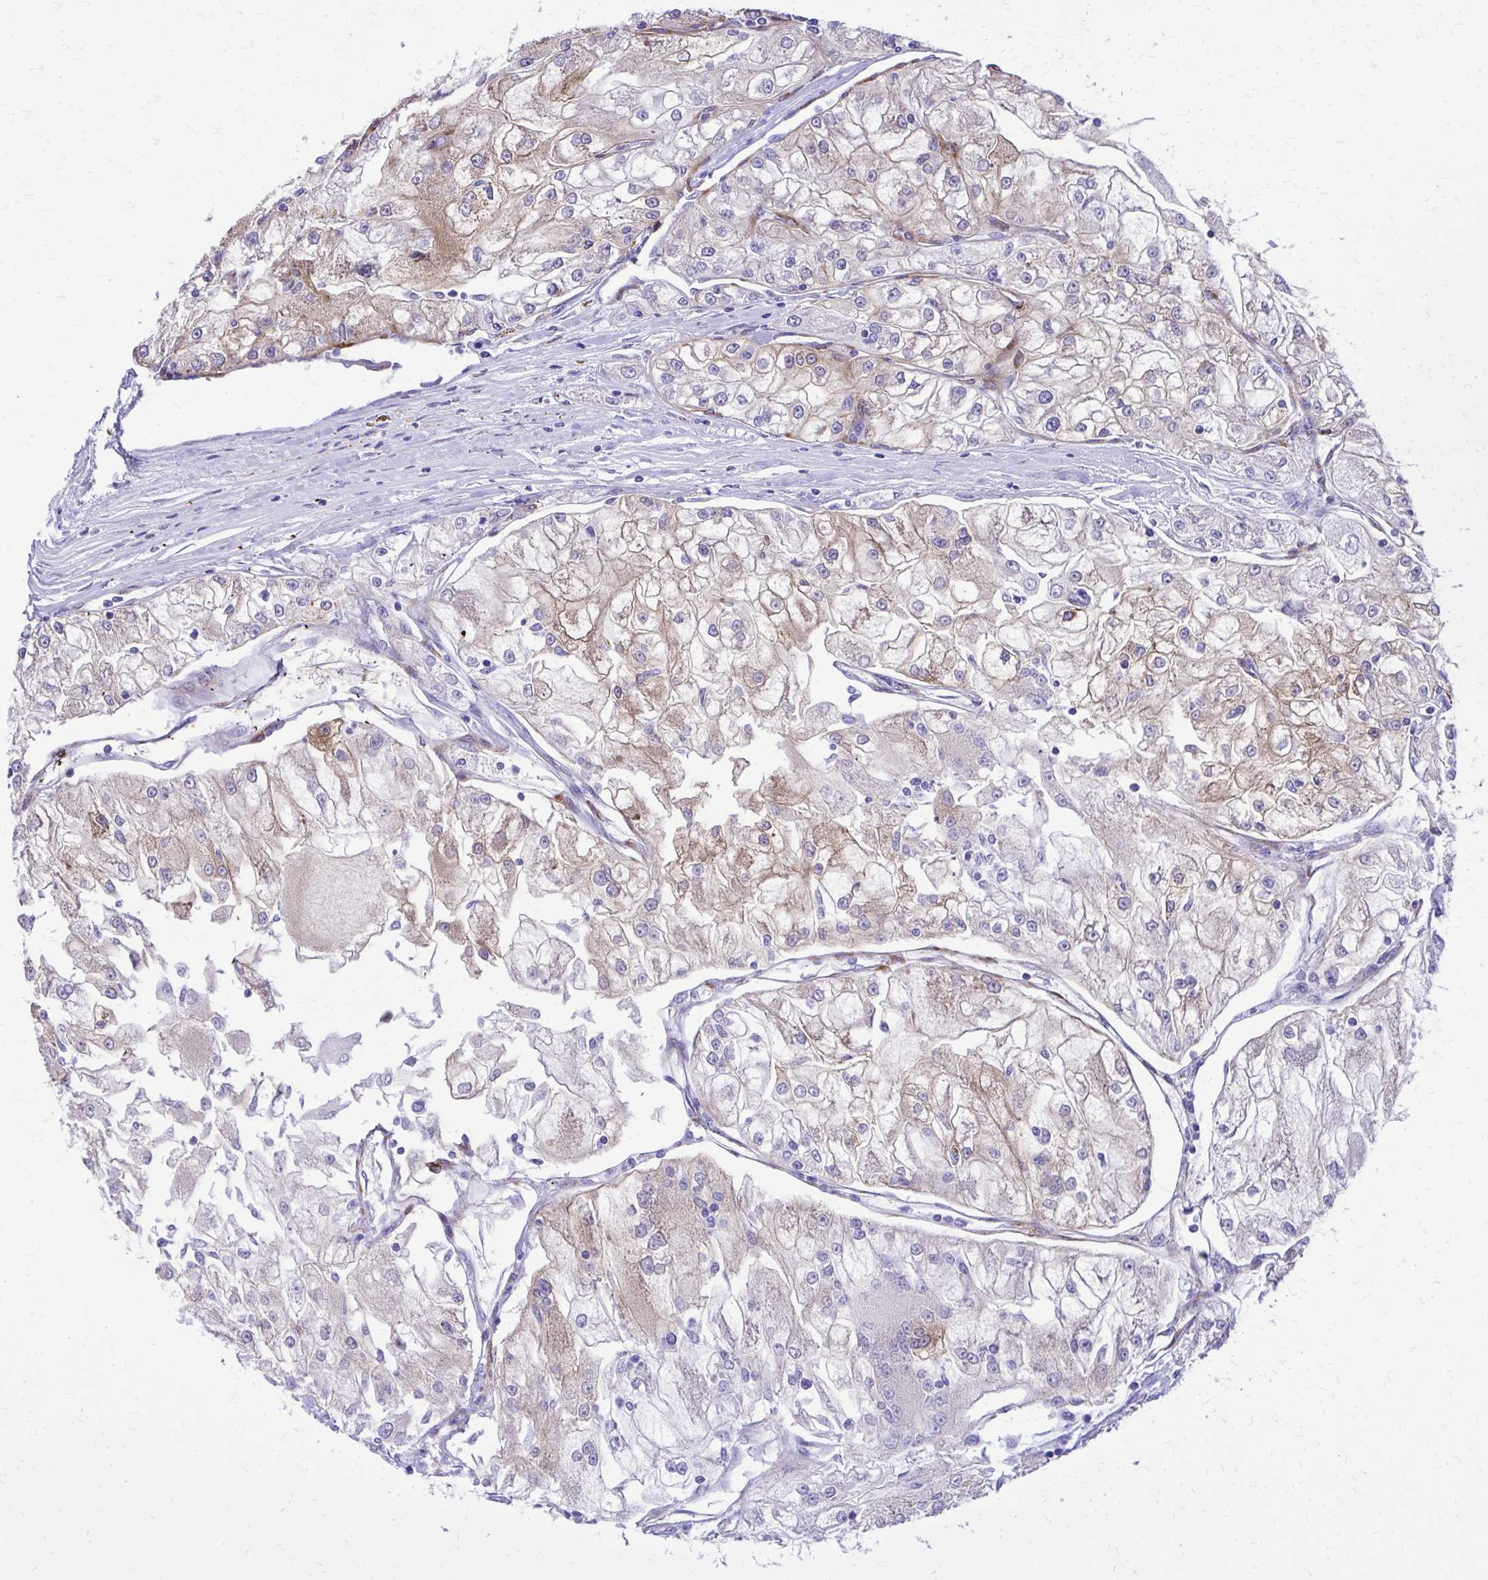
{"staining": {"intensity": "weak", "quantity": "25%-75%", "location": "cytoplasmic/membranous"}, "tissue": "renal cancer", "cell_type": "Tumor cells", "image_type": "cancer", "snomed": [{"axis": "morphology", "description": "Adenocarcinoma, NOS"}, {"axis": "topography", "description": "Kidney"}], "caption": "Brown immunohistochemical staining in adenocarcinoma (renal) shows weak cytoplasmic/membranous staining in approximately 25%-75% of tumor cells.", "gene": "EPB41L1", "patient": {"sex": "female", "age": 72}}